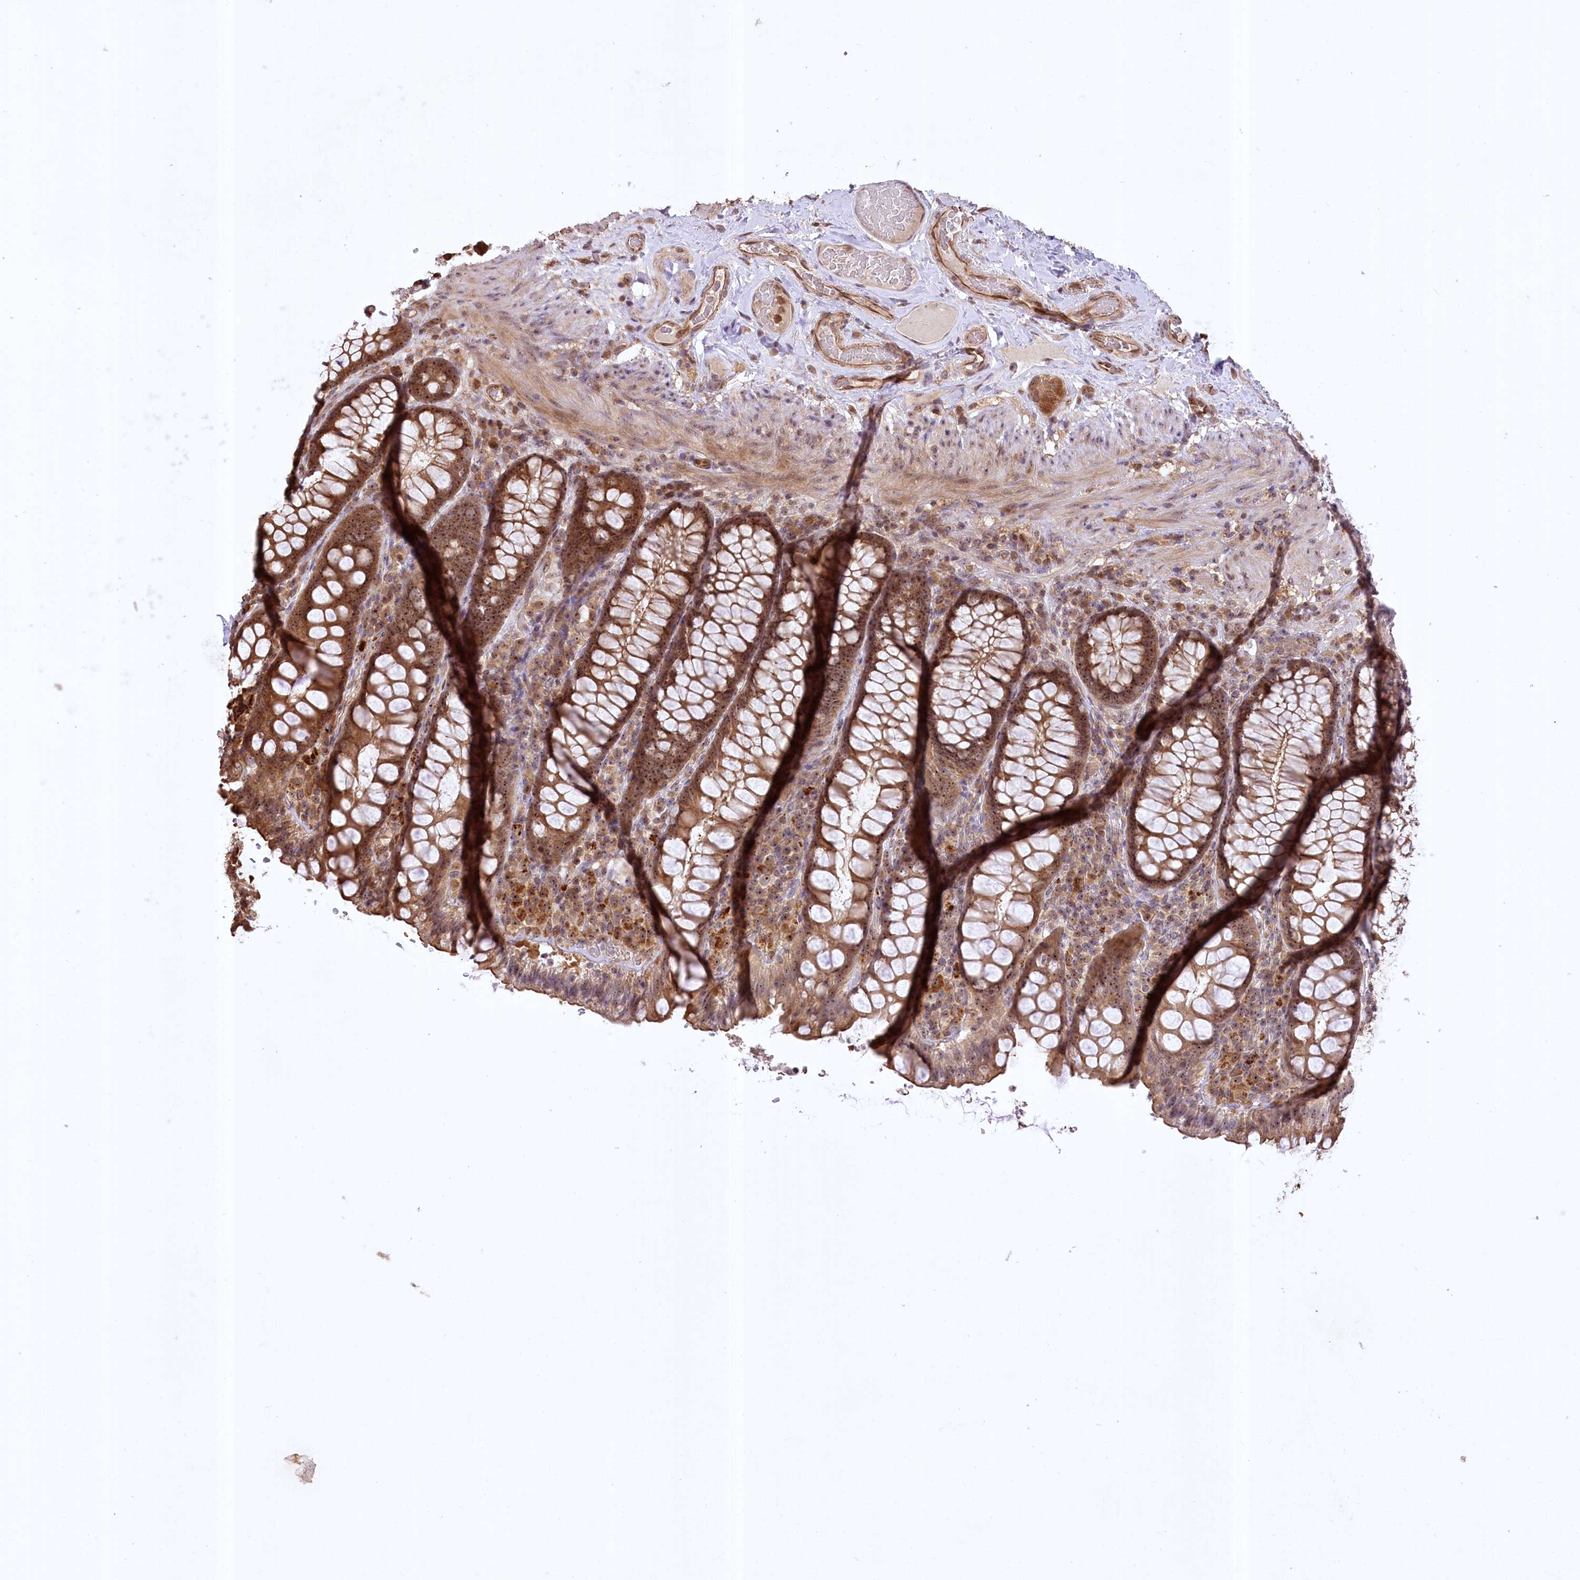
{"staining": {"intensity": "moderate", "quantity": ">75%", "location": "cytoplasmic/membranous,nuclear"}, "tissue": "rectum", "cell_type": "Glandular cells", "image_type": "normal", "snomed": [{"axis": "morphology", "description": "Normal tissue, NOS"}, {"axis": "topography", "description": "Rectum"}], "caption": "IHC (DAB) staining of normal rectum exhibits moderate cytoplasmic/membranous,nuclear protein expression in approximately >75% of glandular cells. Using DAB (brown) and hematoxylin (blue) stains, captured at high magnification using brightfield microscopy.", "gene": "SERGEF", "patient": {"sex": "male", "age": 83}}